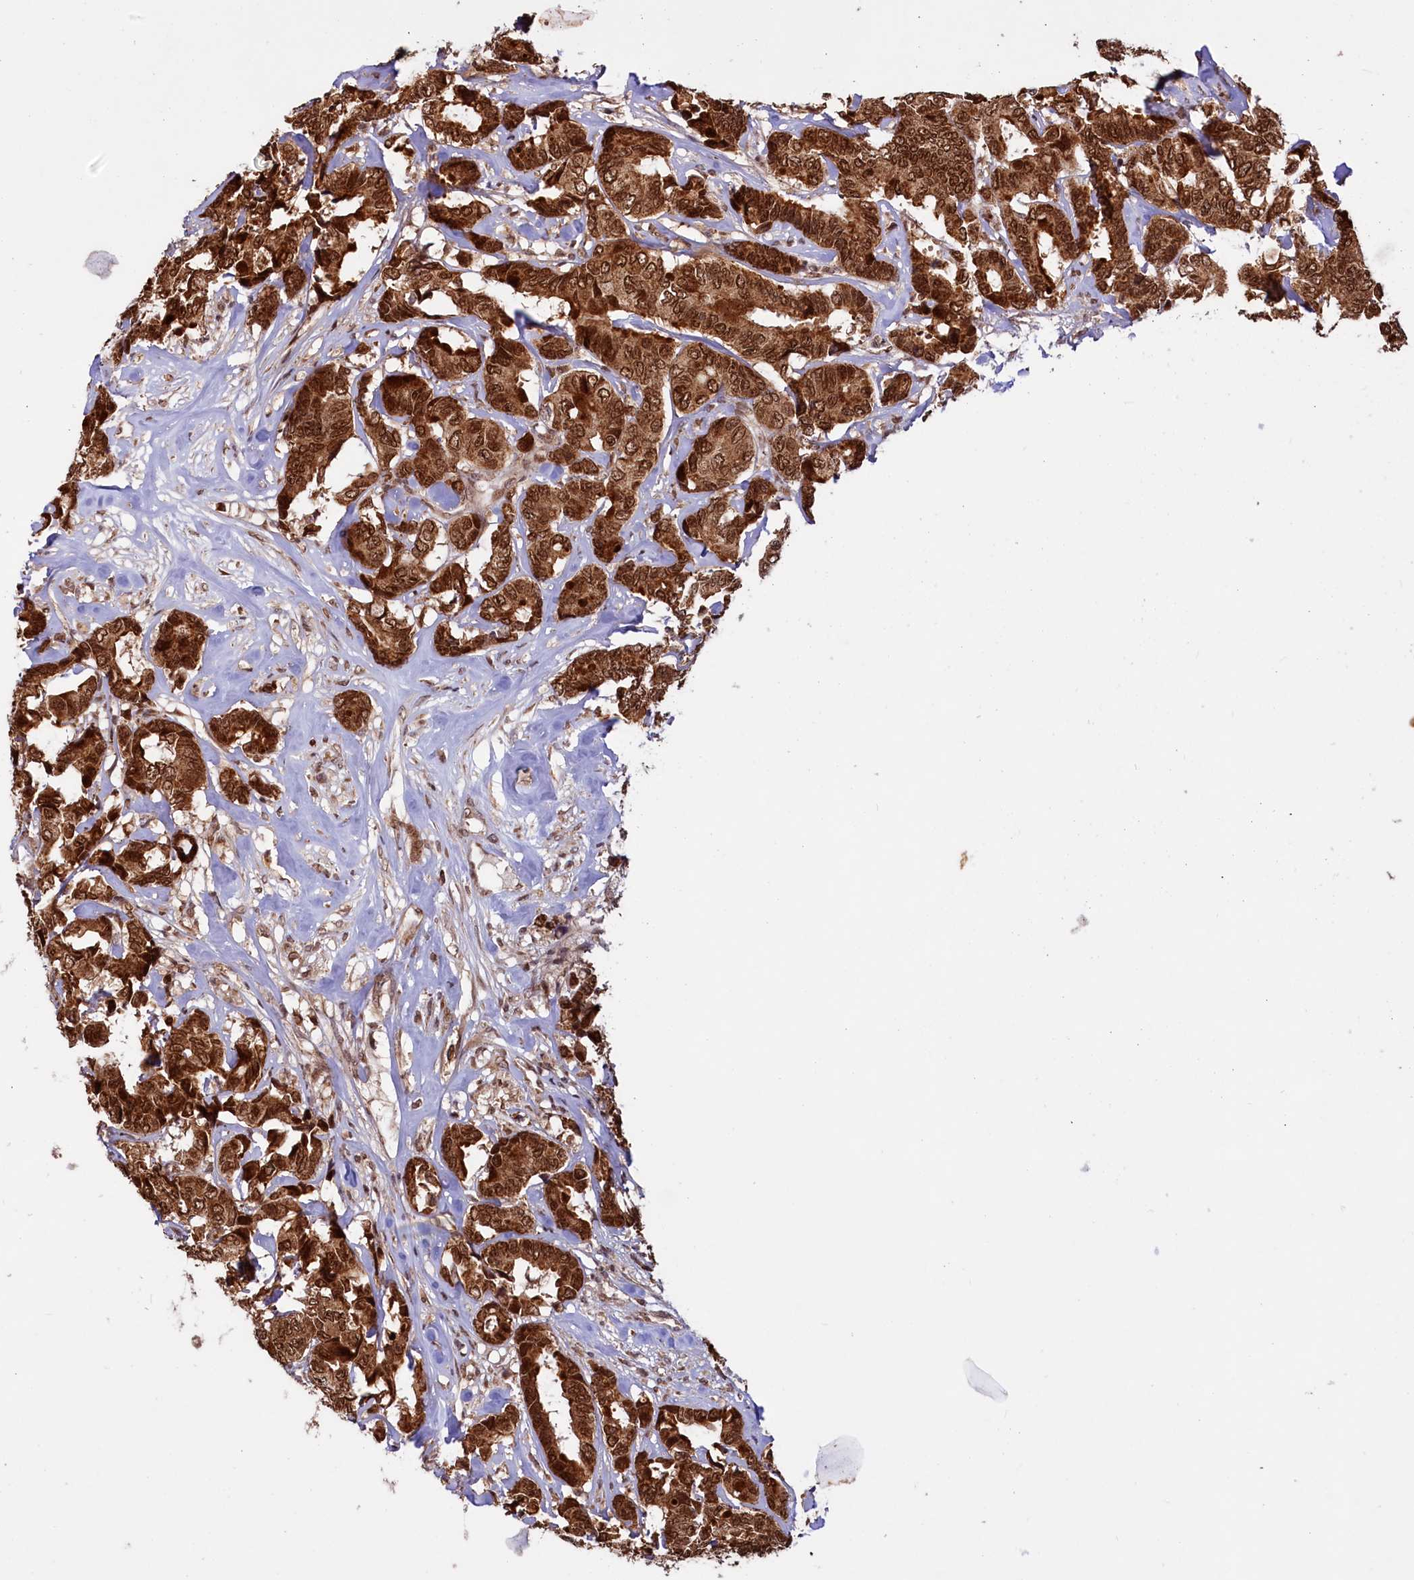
{"staining": {"intensity": "strong", "quantity": ">75%", "location": "cytoplasmic/membranous,nuclear"}, "tissue": "breast cancer", "cell_type": "Tumor cells", "image_type": "cancer", "snomed": [{"axis": "morphology", "description": "Duct carcinoma"}, {"axis": "topography", "description": "Breast"}], "caption": "Immunohistochemistry (IHC) (DAB (3,3'-diaminobenzidine)) staining of human breast cancer reveals strong cytoplasmic/membranous and nuclear protein positivity in about >75% of tumor cells. (DAB (3,3'-diaminobenzidine) = brown stain, brightfield microscopy at high magnification).", "gene": "PHC3", "patient": {"sex": "female", "age": 87}}